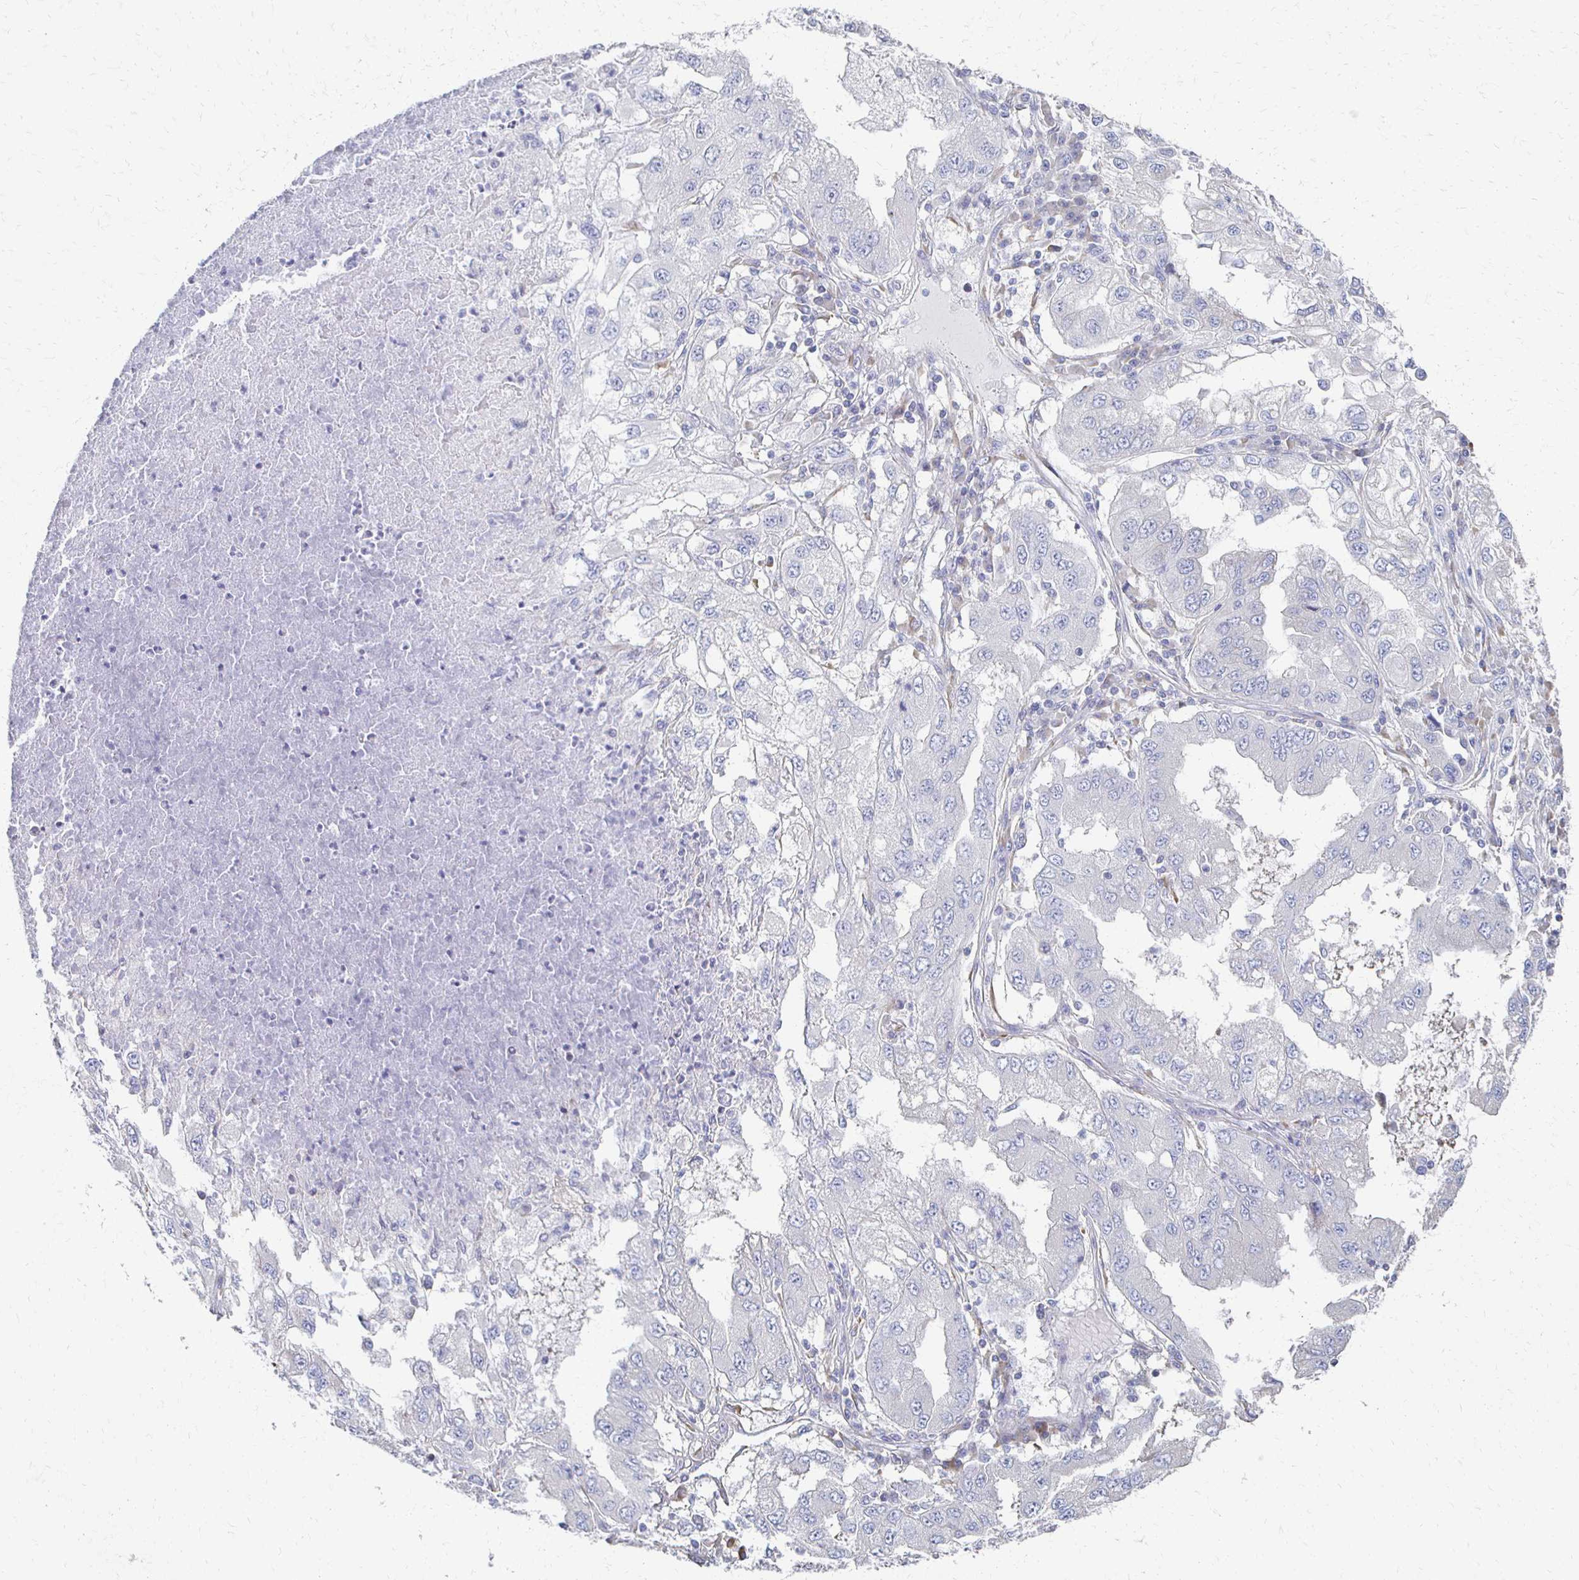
{"staining": {"intensity": "negative", "quantity": "none", "location": "none"}, "tissue": "lung cancer", "cell_type": "Tumor cells", "image_type": "cancer", "snomed": [{"axis": "morphology", "description": "Adenocarcinoma, NOS"}, {"axis": "morphology", "description": "Adenocarcinoma primary or metastatic"}, {"axis": "topography", "description": "Lung"}], "caption": "Human lung cancer (adenocarcinoma primary or metastatic) stained for a protein using IHC reveals no positivity in tumor cells.", "gene": "ATP1A3", "patient": {"sex": "male", "age": 74}}